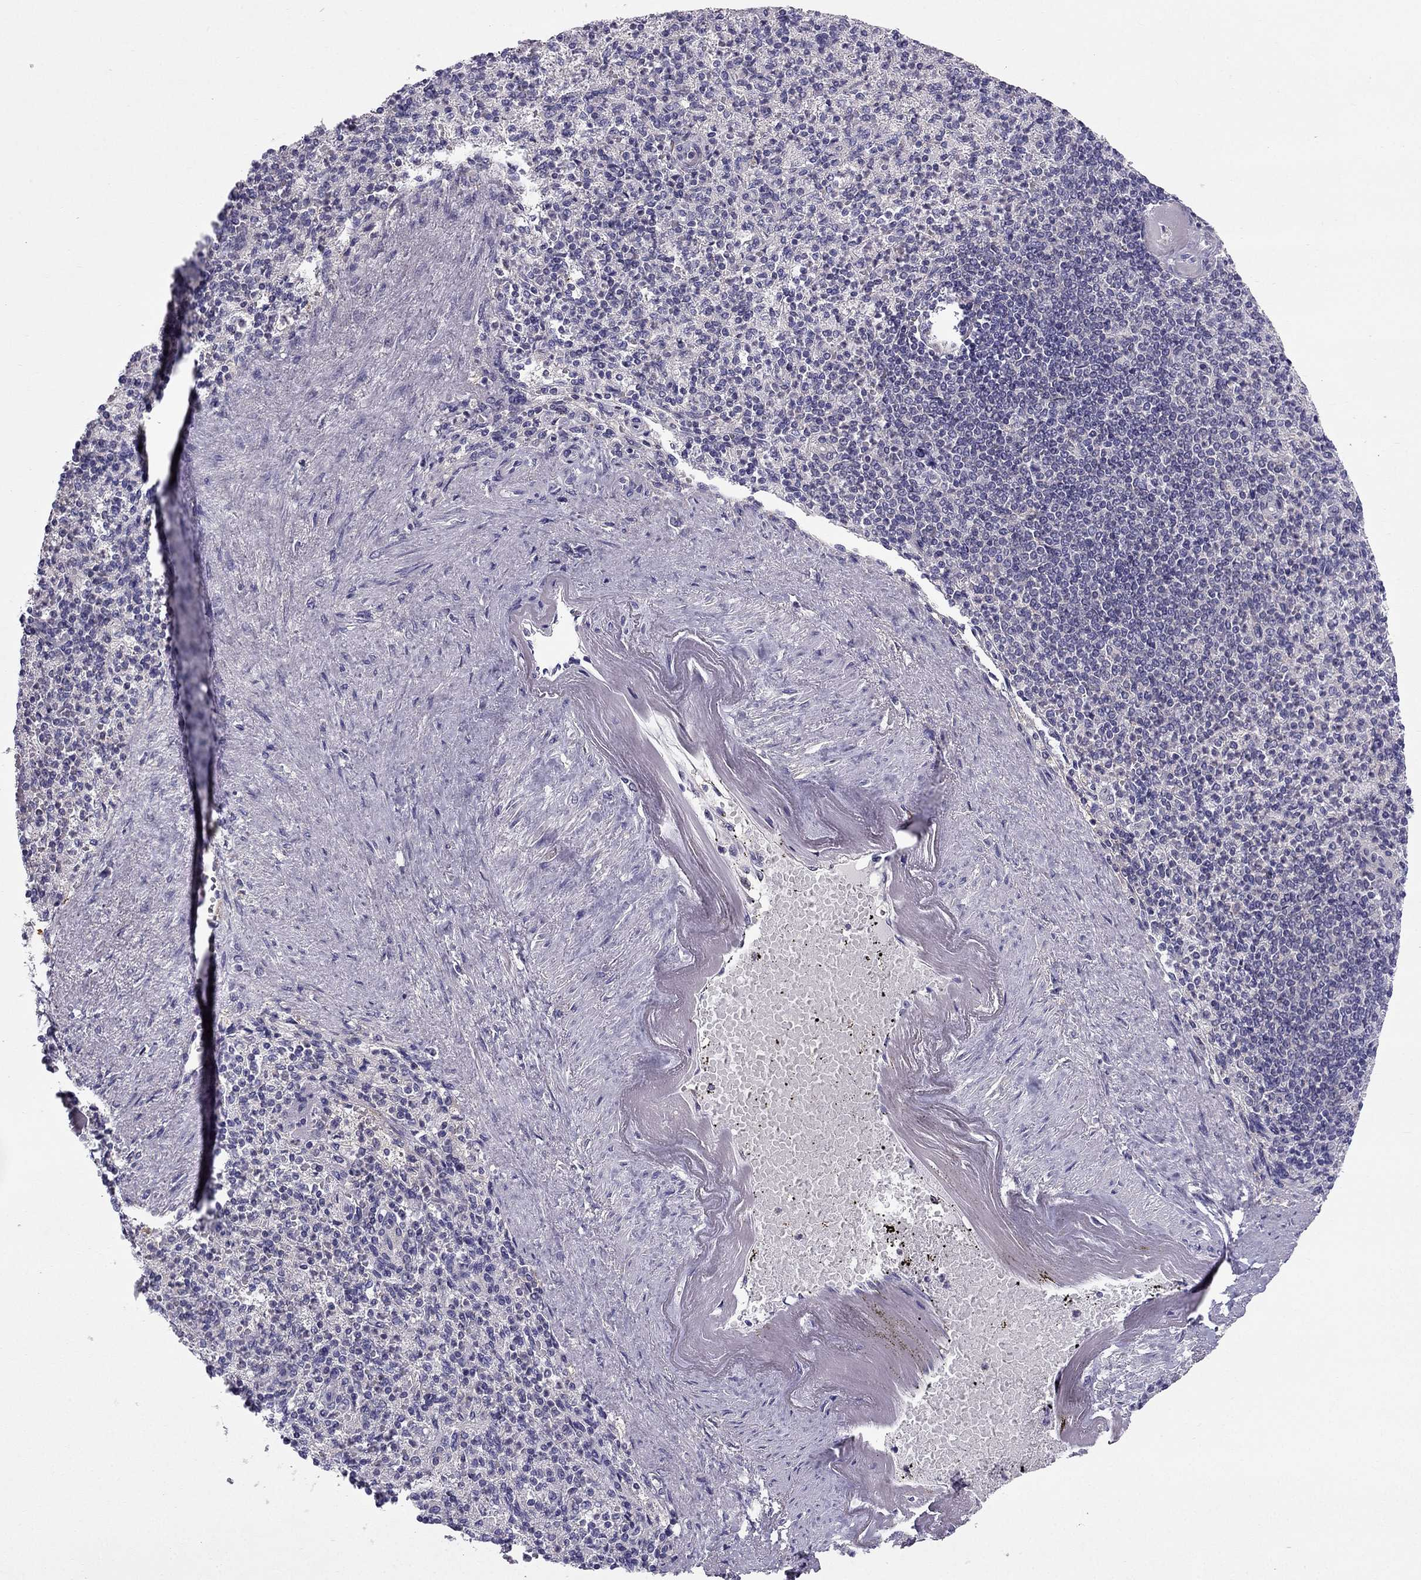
{"staining": {"intensity": "negative", "quantity": "none", "location": "none"}, "tissue": "spleen", "cell_type": "Cells in red pulp", "image_type": "normal", "snomed": [{"axis": "morphology", "description": "Normal tissue, NOS"}, {"axis": "topography", "description": "Spleen"}], "caption": "This is an immunohistochemistry (IHC) micrograph of unremarkable human spleen. There is no staining in cells in red pulp.", "gene": "SYT5", "patient": {"sex": "female", "age": 74}}